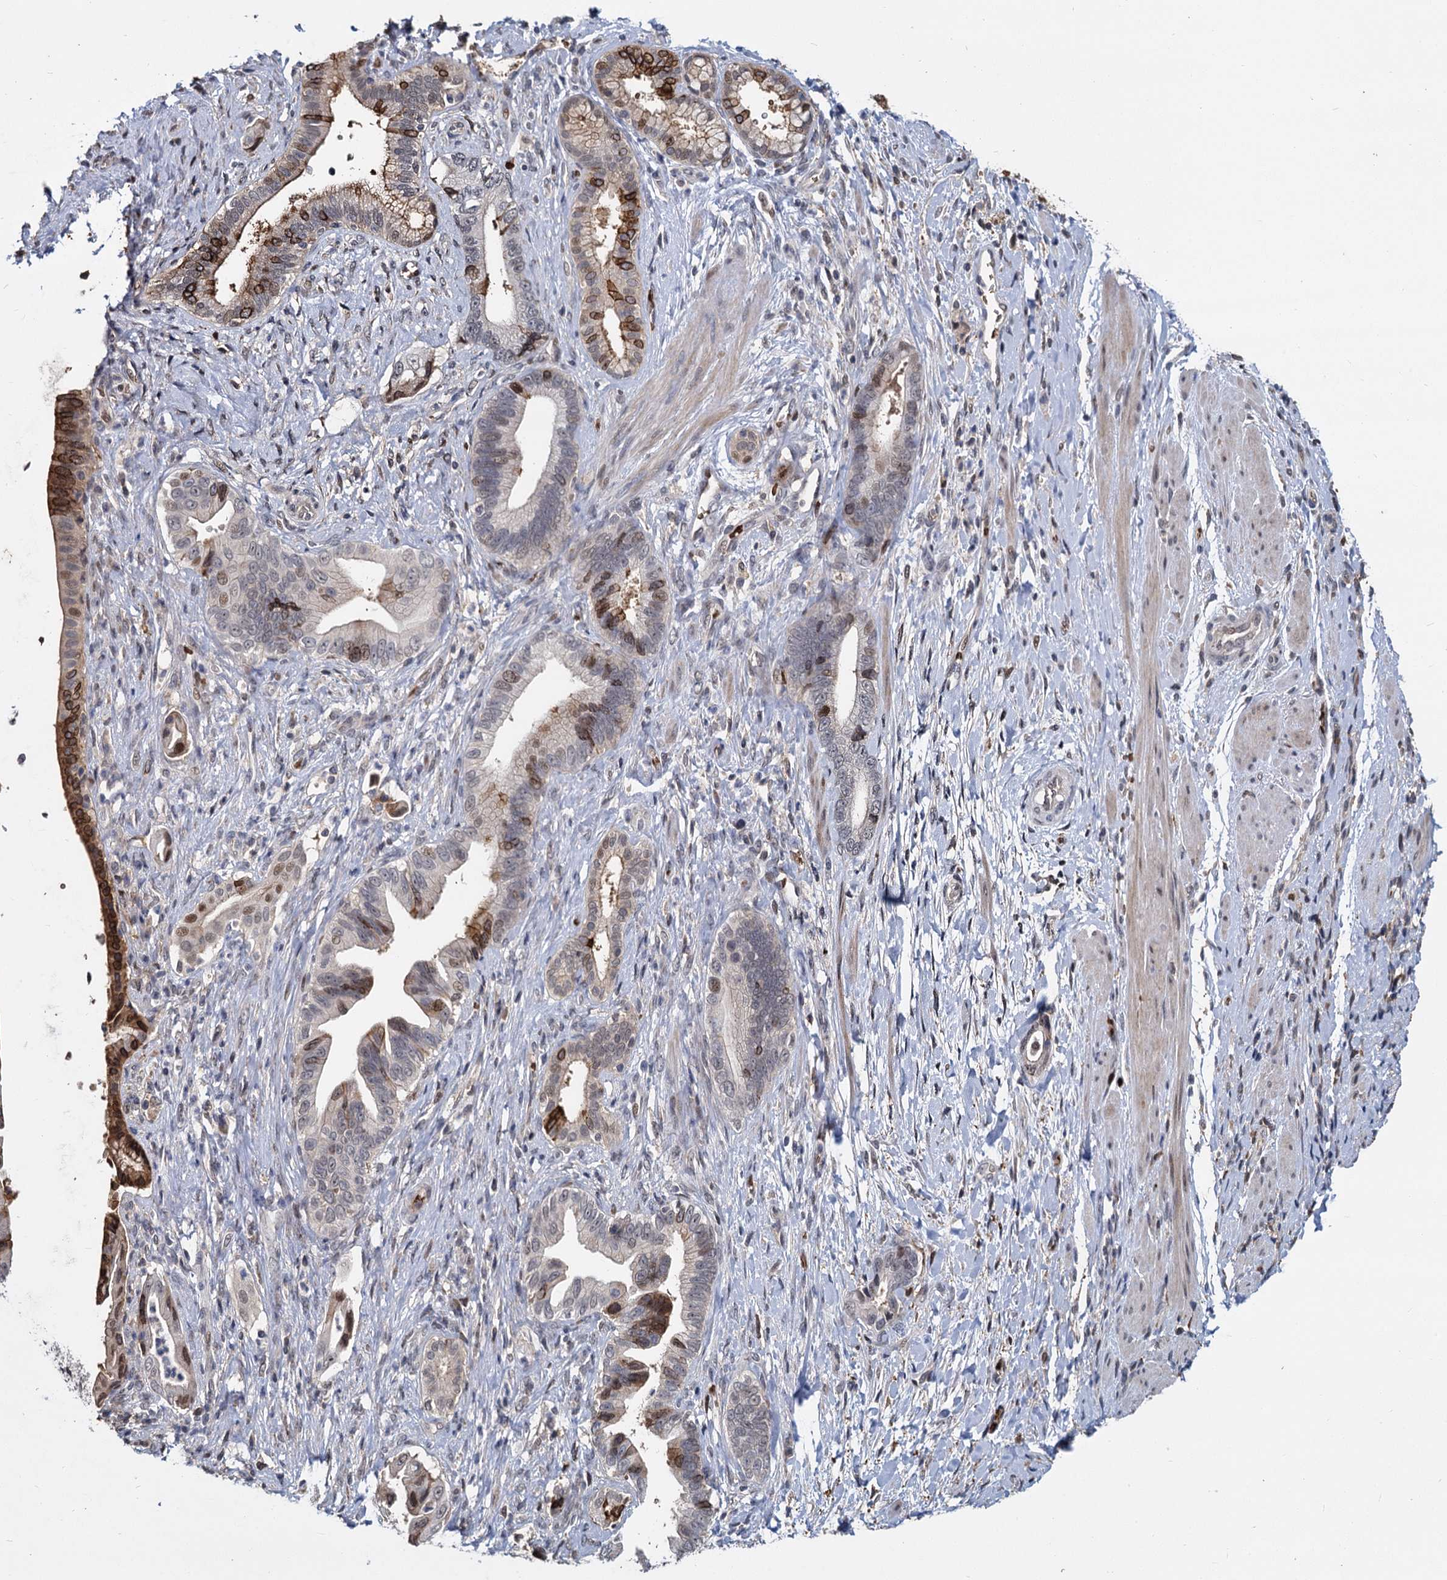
{"staining": {"intensity": "strong", "quantity": "<25%", "location": "cytoplasmic/membranous,nuclear"}, "tissue": "pancreatic cancer", "cell_type": "Tumor cells", "image_type": "cancer", "snomed": [{"axis": "morphology", "description": "Adenocarcinoma, NOS"}, {"axis": "topography", "description": "Pancreas"}], "caption": "A brown stain shows strong cytoplasmic/membranous and nuclear positivity of a protein in human adenocarcinoma (pancreatic) tumor cells.", "gene": "FANCI", "patient": {"sex": "female", "age": 55}}